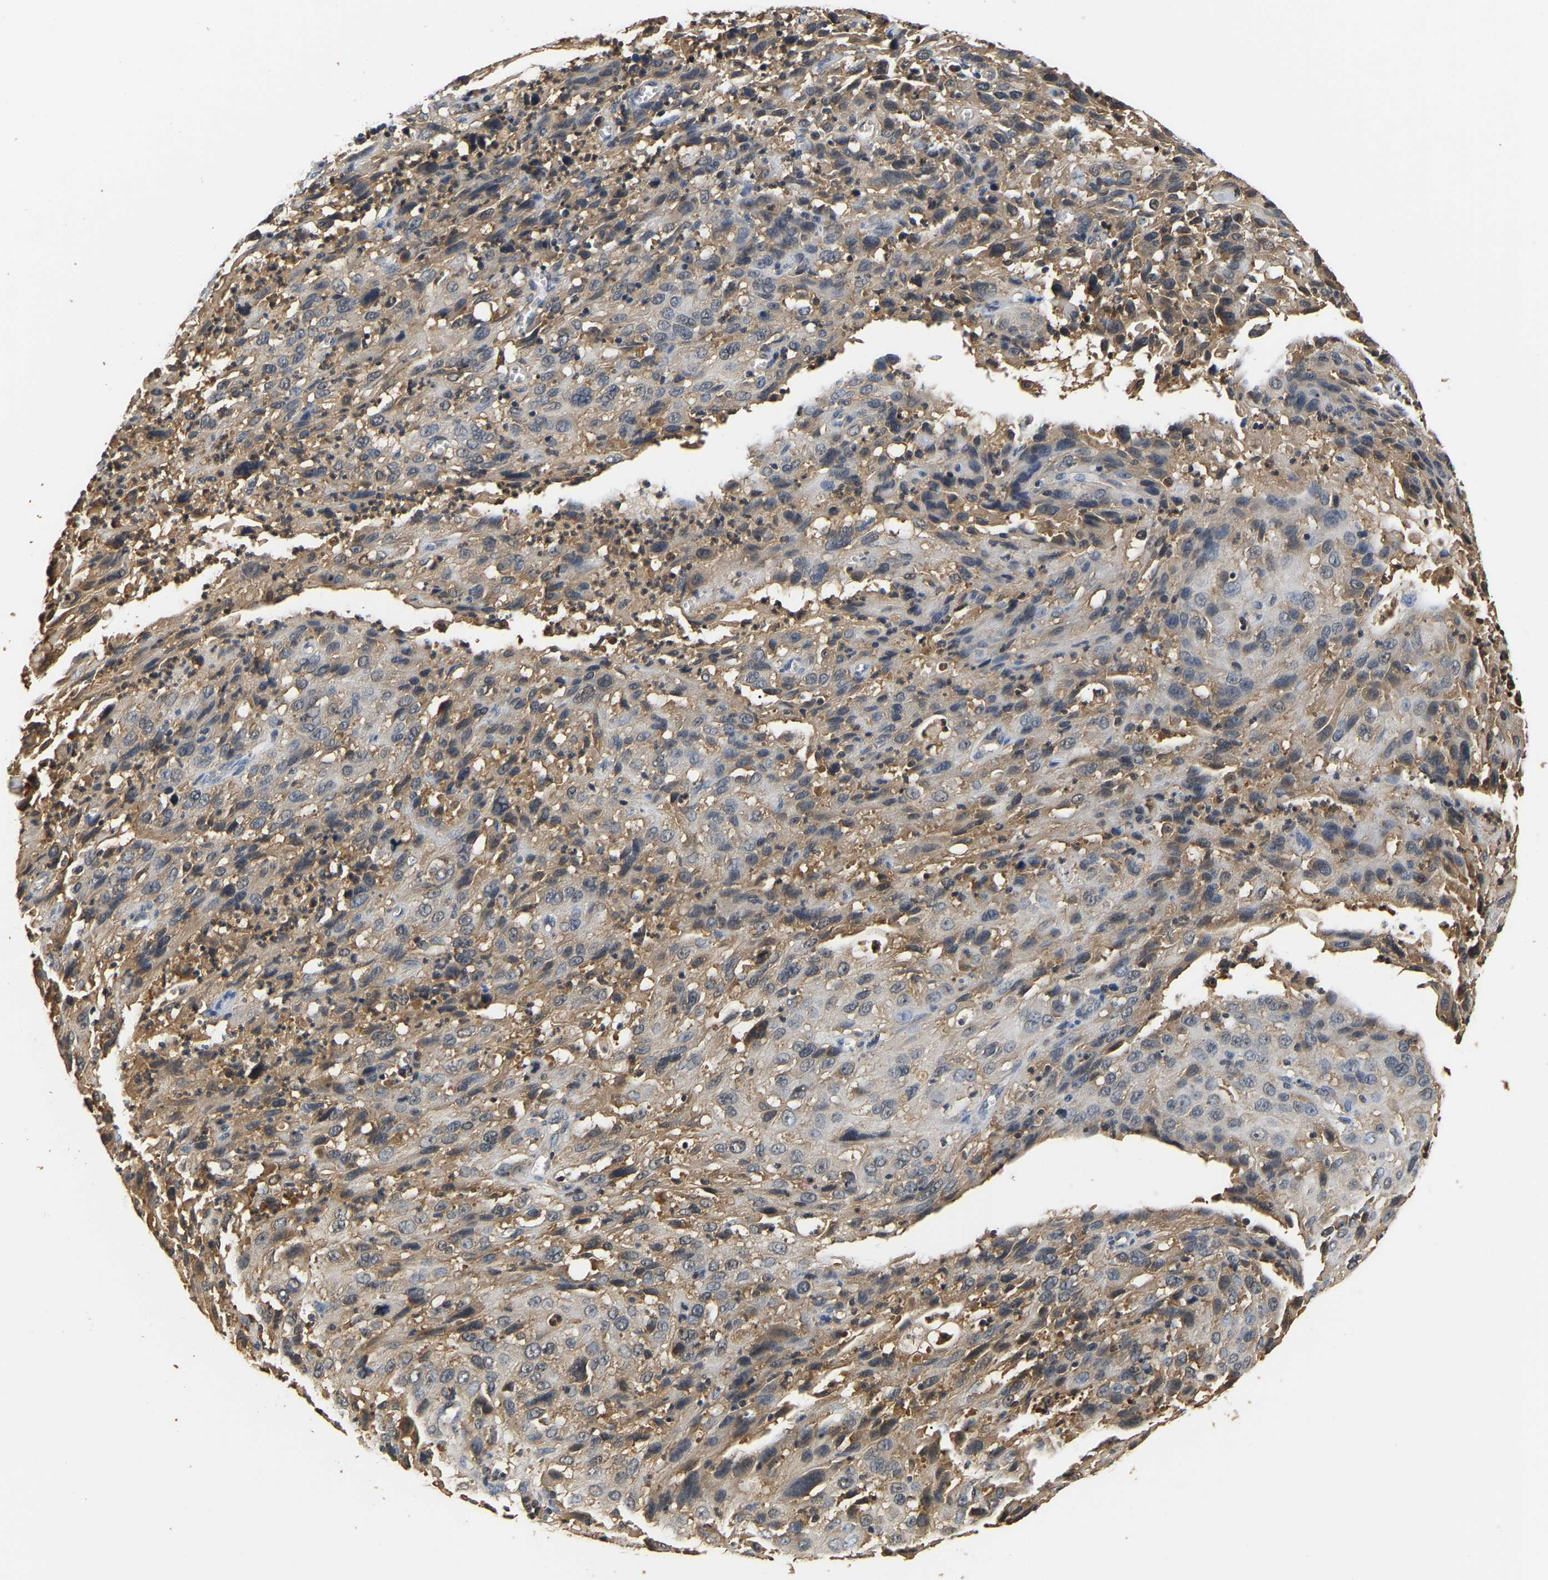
{"staining": {"intensity": "weak", "quantity": "25%-75%", "location": "cytoplasmic/membranous"}, "tissue": "cervical cancer", "cell_type": "Tumor cells", "image_type": "cancer", "snomed": [{"axis": "morphology", "description": "Squamous cell carcinoma, NOS"}, {"axis": "topography", "description": "Cervix"}], "caption": "This photomicrograph demonstrates immunohistochemistry (IHC) staining of human squamous cell carcinoma (cervical), with low weak cytoplasmic/membranous expression in about 25%-75% of tumor cells.", "gene": "GPI", "patient": {"sex": "female", "age": 32}}